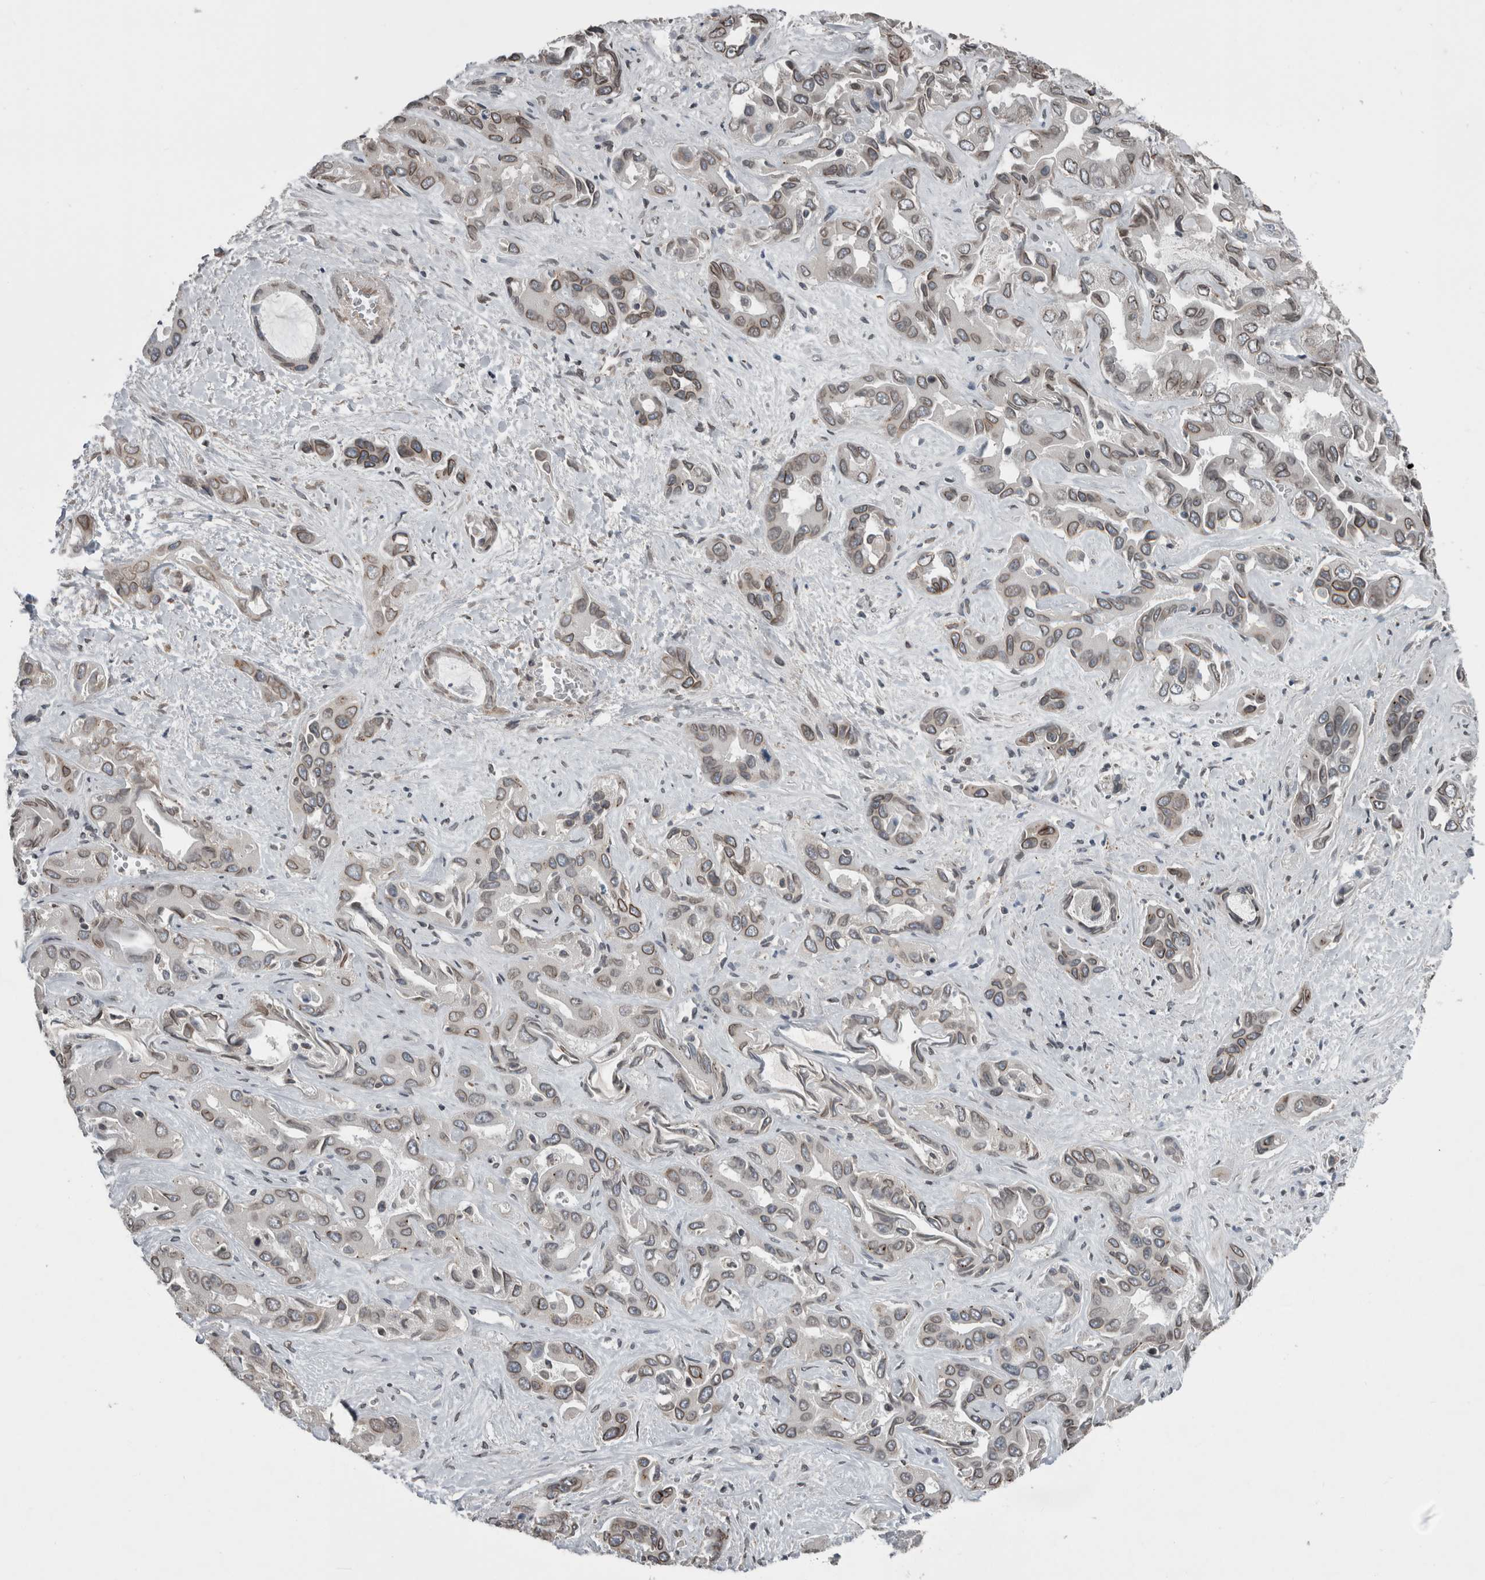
{"staining": {"intensity": "moderate", "quantity": "<25%", "location": "cytoplasmic/membranous,nuclear"}, "tissue": "liver cancer", "cell_type": "Tumor cells", "image_type": "cancer", "snomed": [{"axis": "morphology", "description": "Cholangiocarcinoma"}, {"axis": "topography", "description": "Liver"}], "caption": "Brown immunohistochemical staining in human cholangiocarcinoma (liver) displays moderate cytoplasmic/membranous and nuclear positivity in about <25% of tumor cells.", "gene": "RANBP2", "patient": {"sex": "female", "age": 52}}